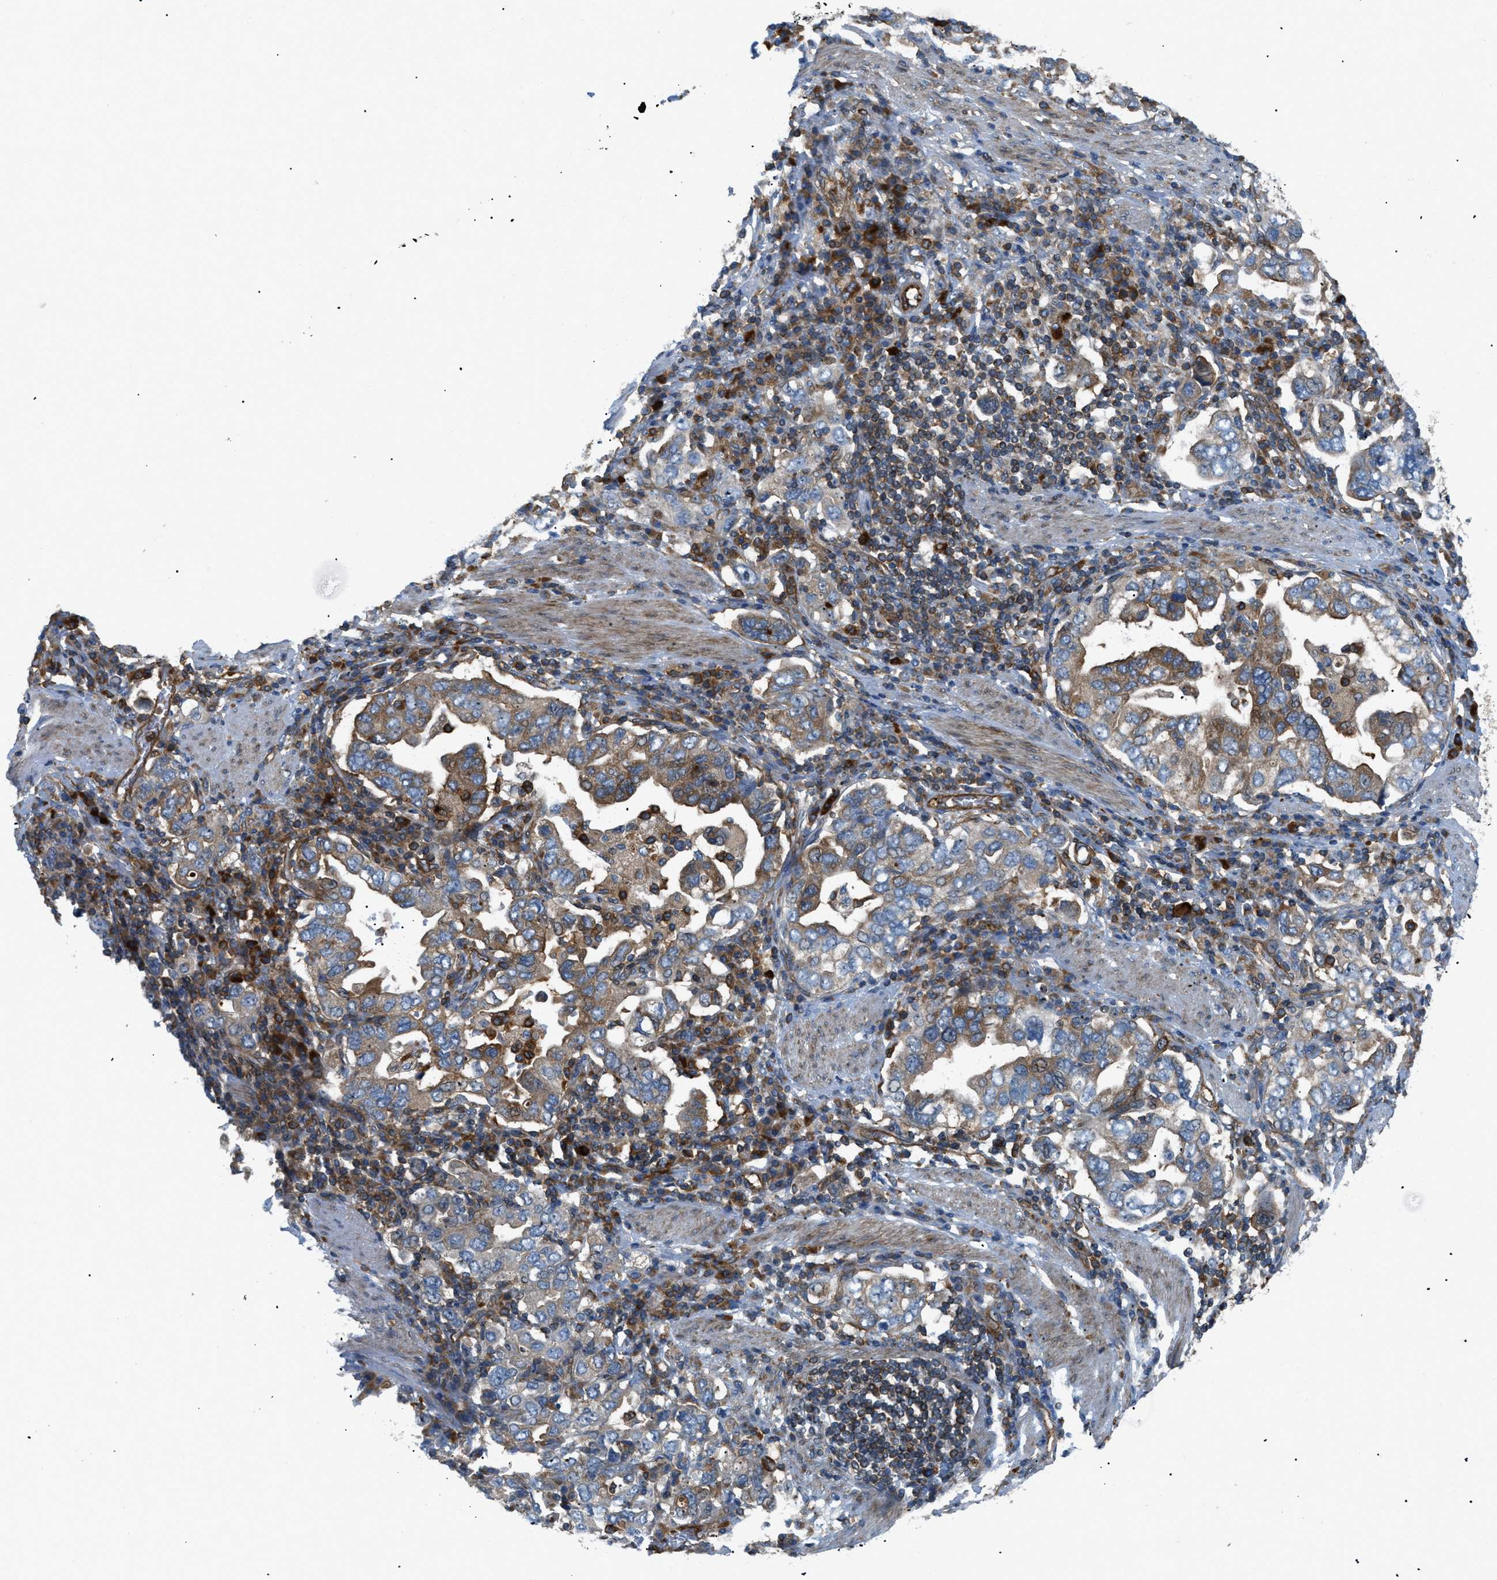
{"staining": {"intensity": "moderate", "quantity": ">75%", "location": "cytoplasmic/membranous"}, "tissue": "stomach cancer", "cell_type": "Tumor cells", "image_type": "cancer", "snomed": [{"axis": "morphology", "description": "Adenocarcinoma, NOS"}, {"axis": "topography", "description": "Stomach, upper"}], "caption": "Brown immunohistochemical staining in stomach cancer reveals moderate cytoplasmic/membranous positivity in about >75% of tumor cells.", "gene": "ATP2A3", "patient": {"sex": "male", "age": 62}}